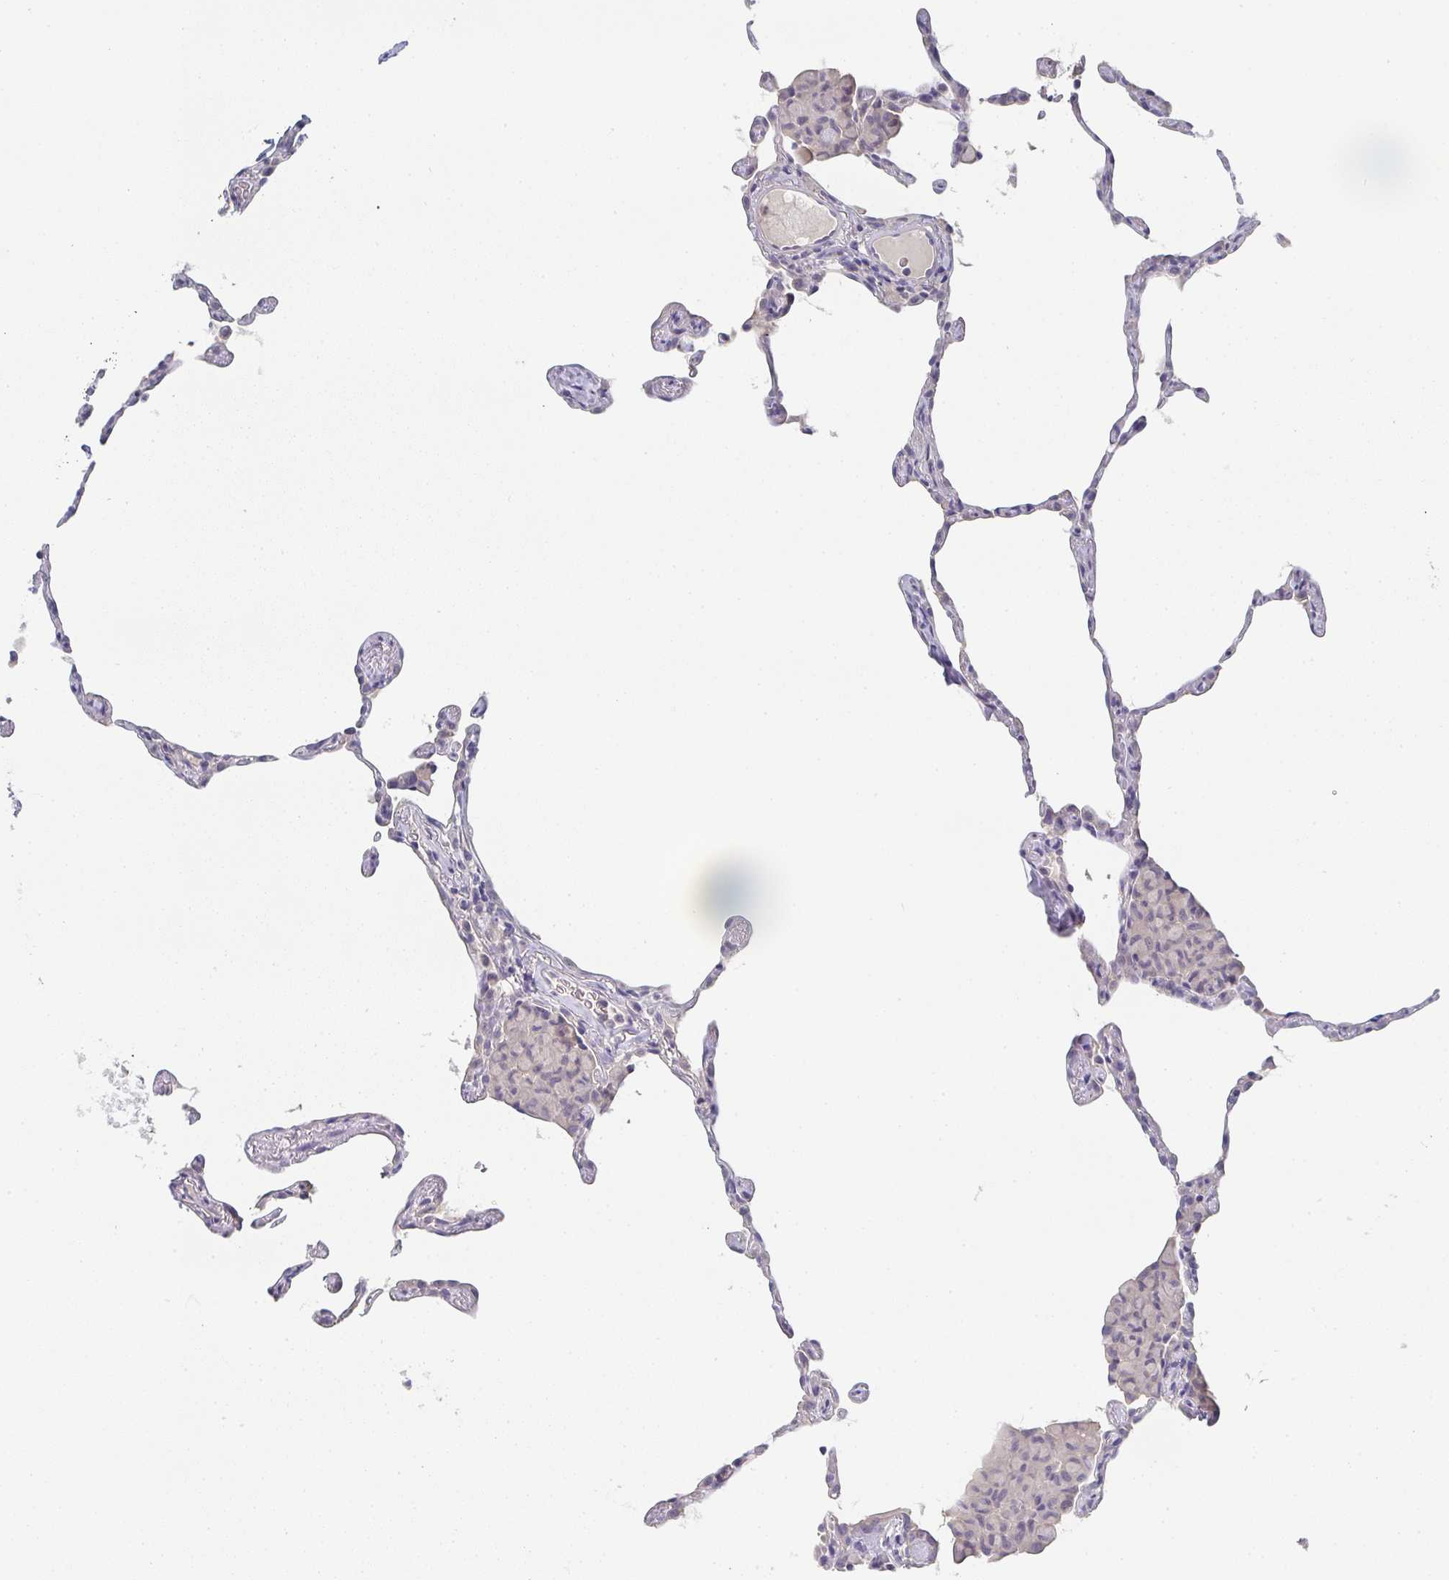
{"staining": {"intensity": "negative", "quantity": "none", "location": "none"}, "tissue": "lung", "cell_type": "Alveolar cells", "image_type": "normal", "snomed": [{"axis": "morphology", "description": "Normal tissue, NOS"}, {"axis": "topography", "description": "Lung"}], "caption": "Immunohistochemistry of normal lung exhibits no staining in alveolar cells. (Immunohistochemistry, brightfield microscopy, high magnification).", "gene": "CHMP5", "patient": {"sex": "female", "age": 57}}